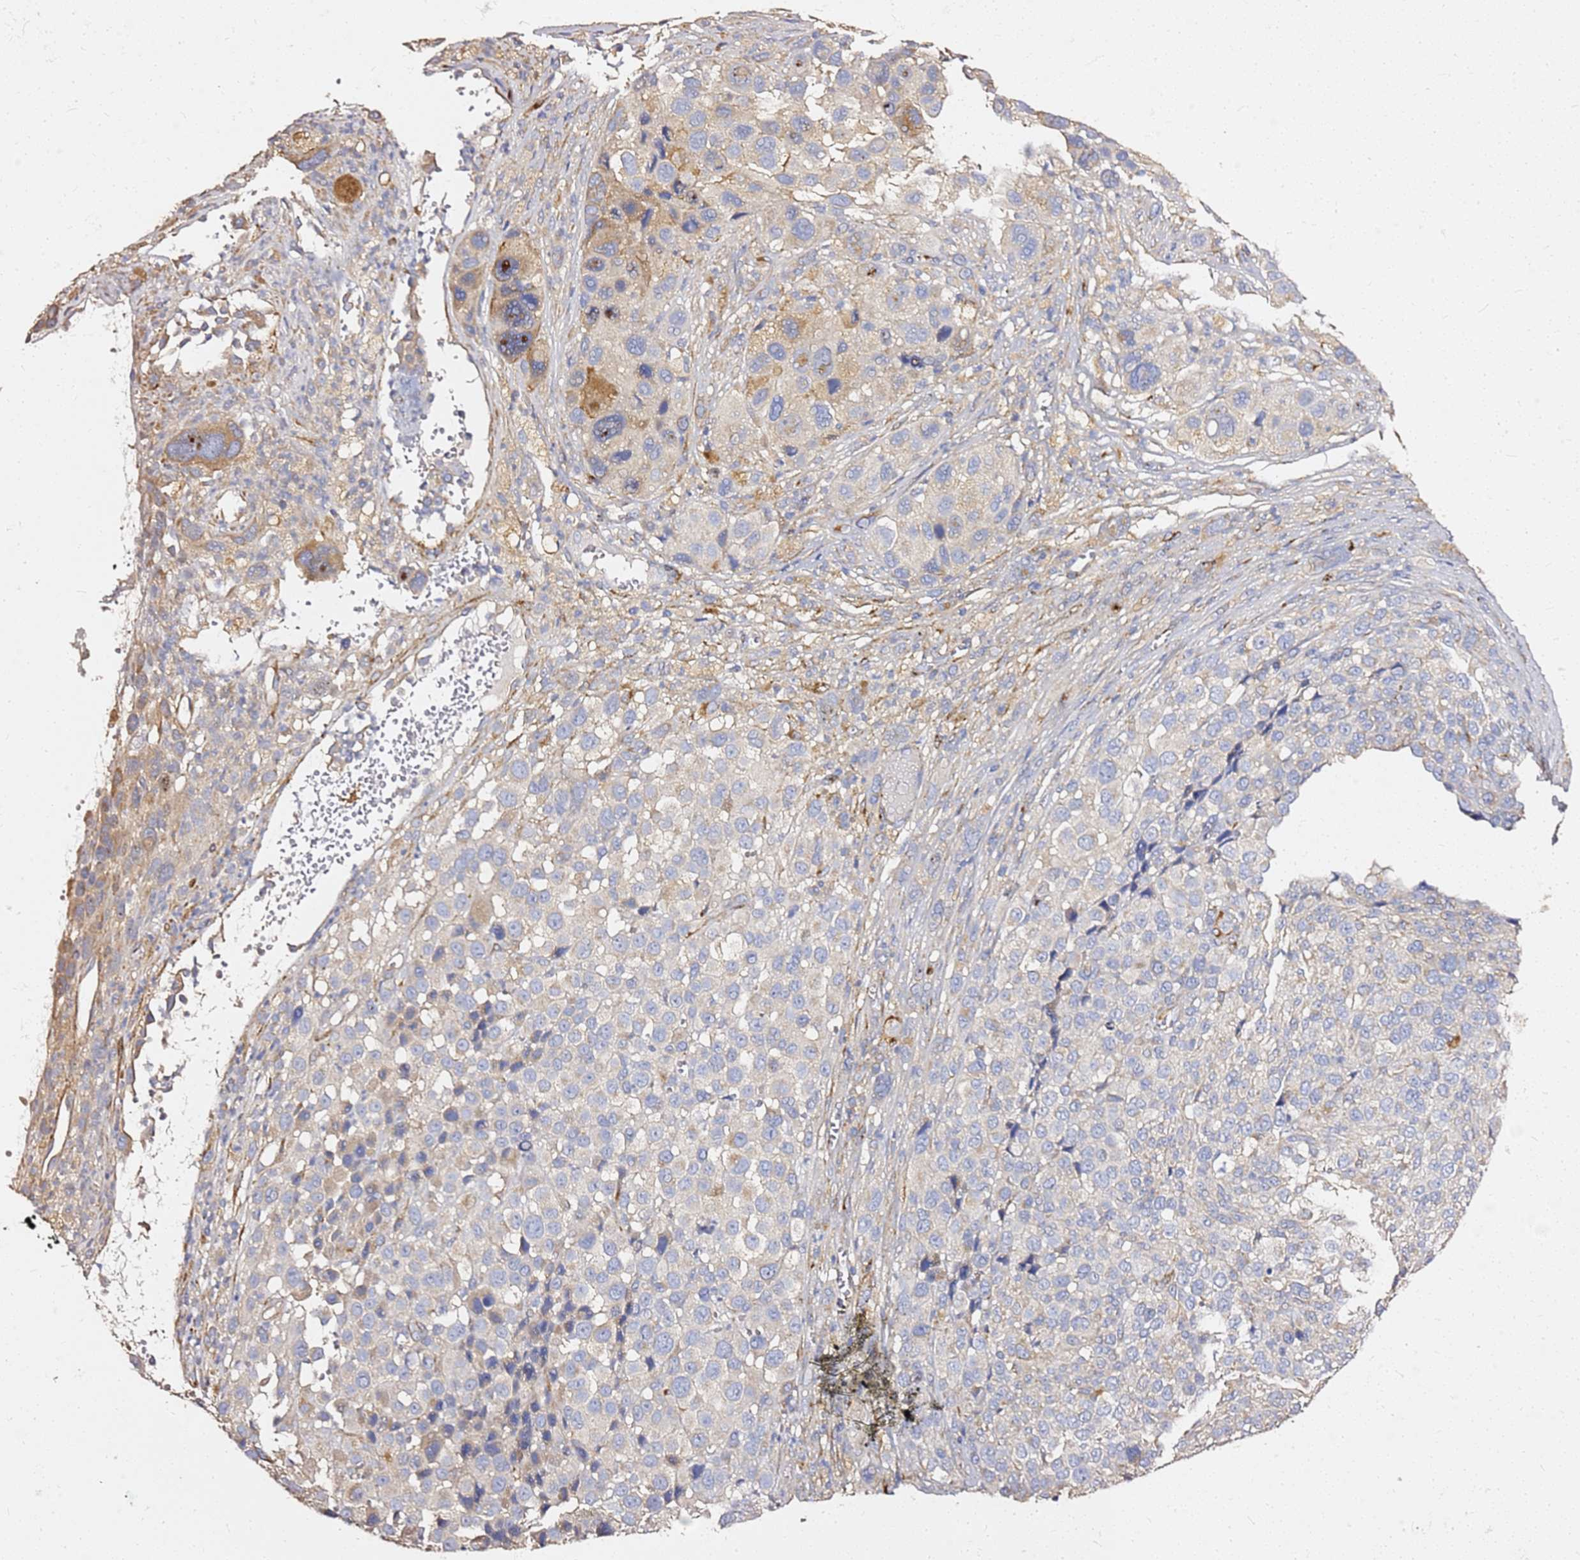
{"staining": {"intensity": "moderate", "quantity": "<25%", "location": "cytoplasmic/membranous"}, "tissue": "melanoma", "cell_type": "Tumor cells", "image_type": "cancer", "snomed": [{"axis": "morphology", "description": "Malignant melanoma, NOS"}, {"axis": "topography", "description": "Skin of trunk"}], "caption": "This is a photomicrograph of immunohistochemistry staining of melanoma, which shows moderate staining in the cytoplasmic/membranous of tumor cells.", "gene": "EXD3", "patient": {"sex": "male", "age": 71}}